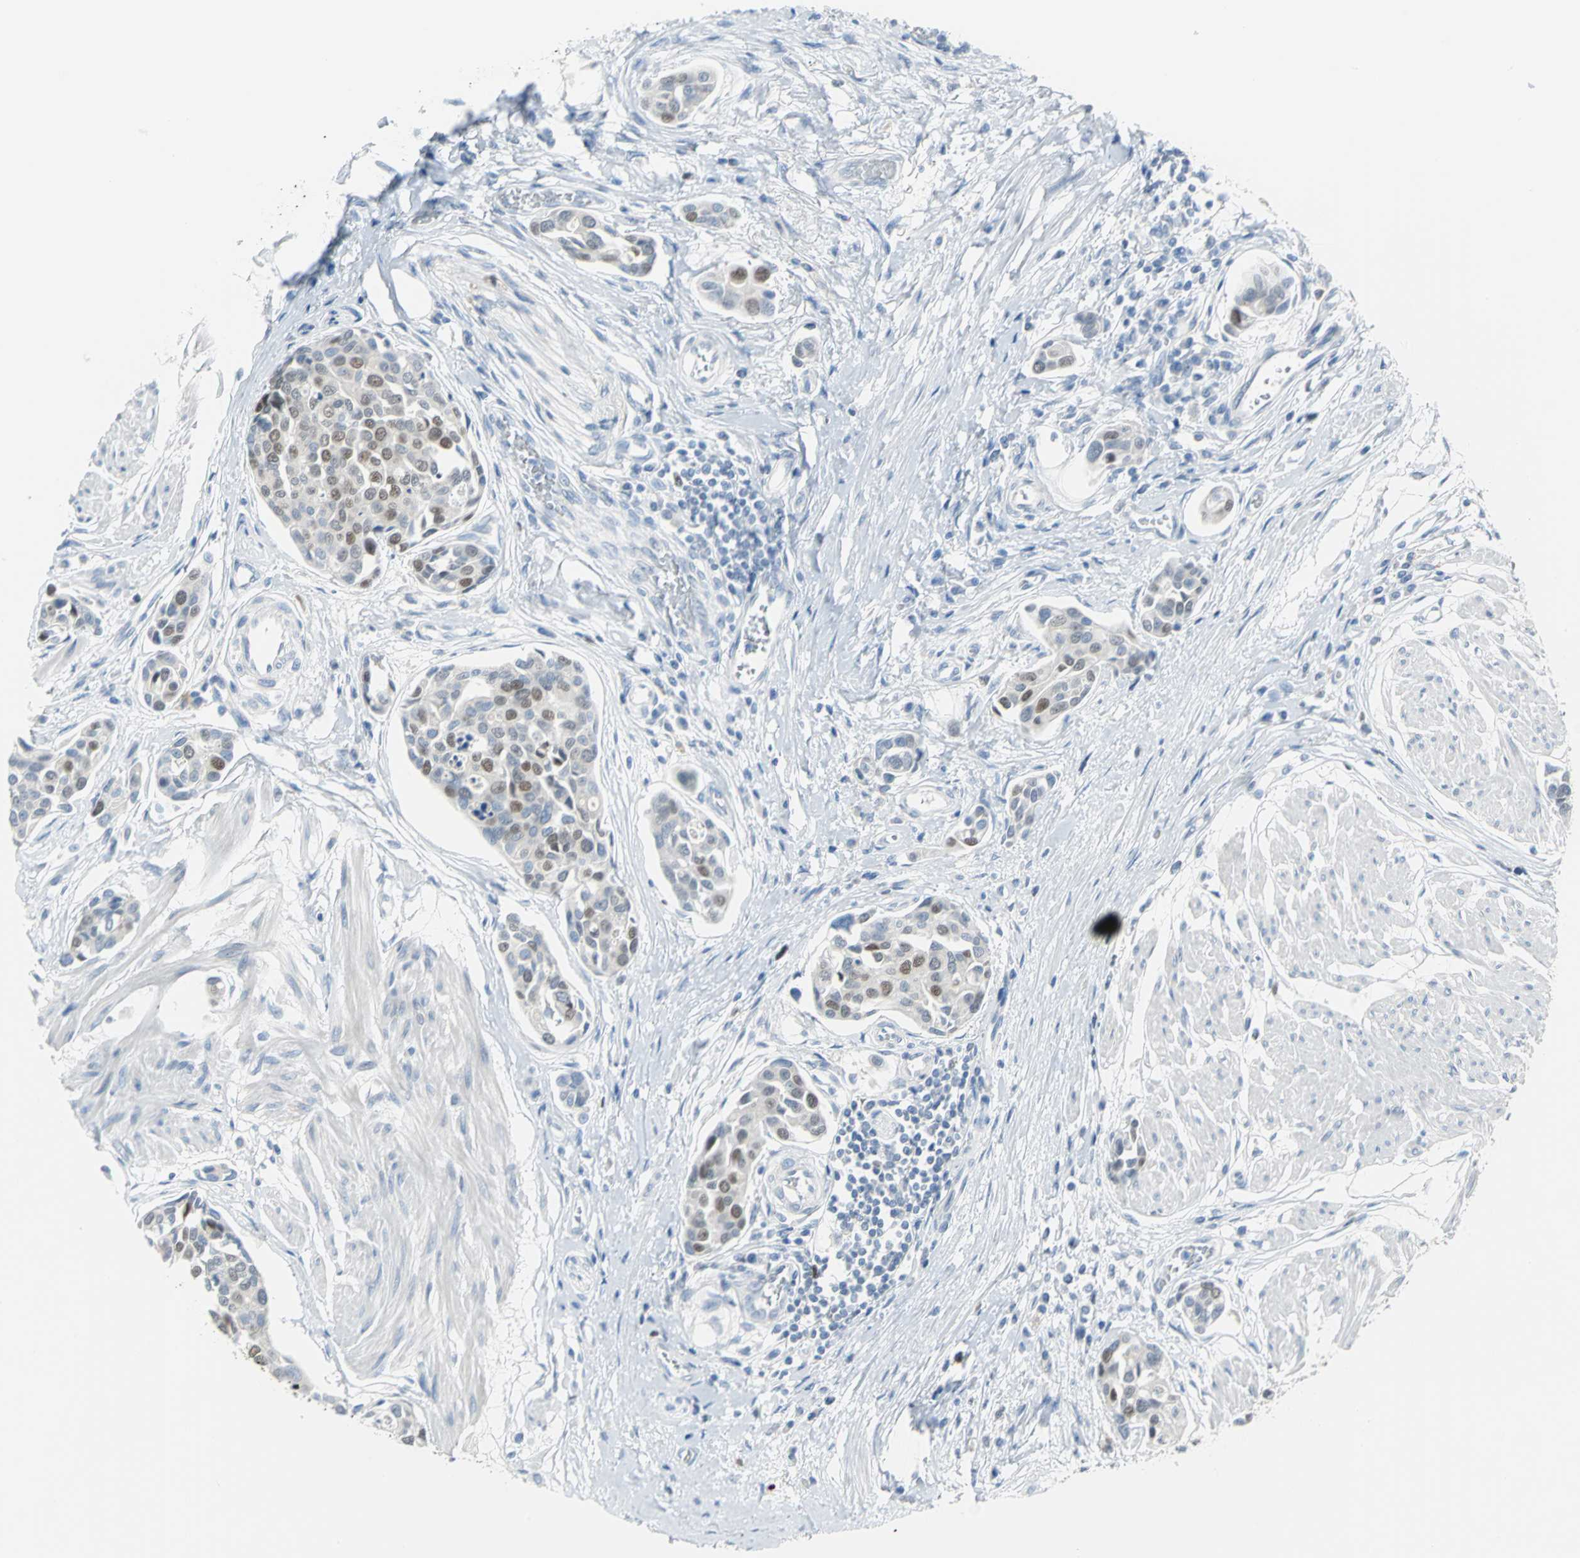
{"staining": {"intensity": "moderate", "quantity": "<25%", "location": "nuclear"}, "tissue": "urothelial cancer", "cell_type": "Tumor cells", "image_type": "cancer", "snomed": [{"axis": "morphology", "description": "Urothelial carcinoma, High grade"}, {"axis": "topography", "description": "Urinary bladder"}], "caption": "A brown stain shows moderate nuclear staining of a protein in urothelial carcinoma (high-grade) tumor cells.", "gene": "MCM4", "patient": {"sex": "male", "age": 78}}